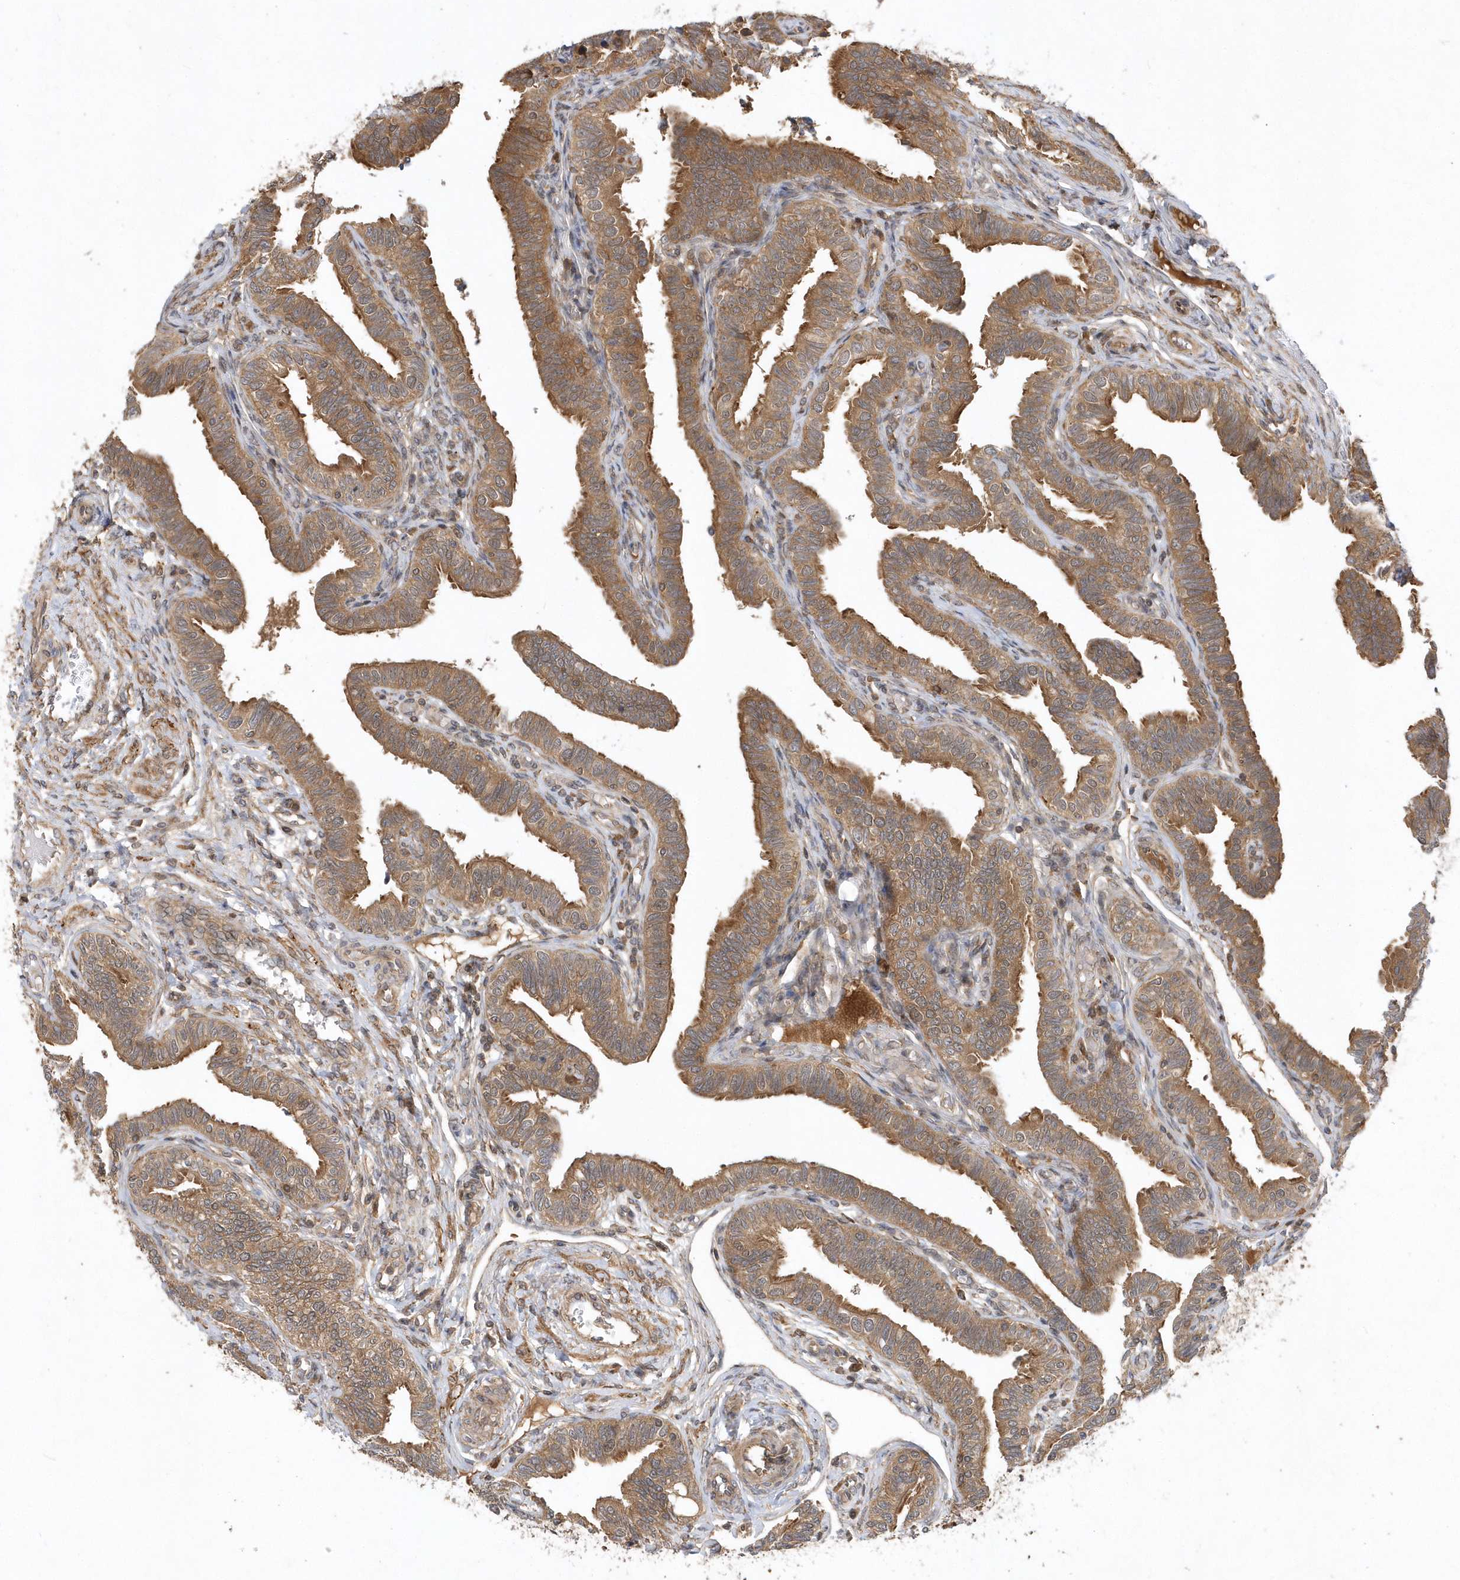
{"staining": {"intensity": "moderate", "quantity": ">75%", "location": "cytoplasmic/membranous"}, "tissue": "fallopian tube", "cell_type": "Glandular cells", "image_type": "normal", "snomed": [{"axis": "morphology", "description": "Normal tissue, NOS"}, {"axis": "topography", "description": "Fallopian tube"}], "caption": "There is medium levels of moderate cytoplasmic/membranous expression in glandular cells of benign fallopian tube, as demonstrated by immunohistochemical staining (brown color).", "gene": "GFM2", "patient": {"sex": "female", "age": 39}}